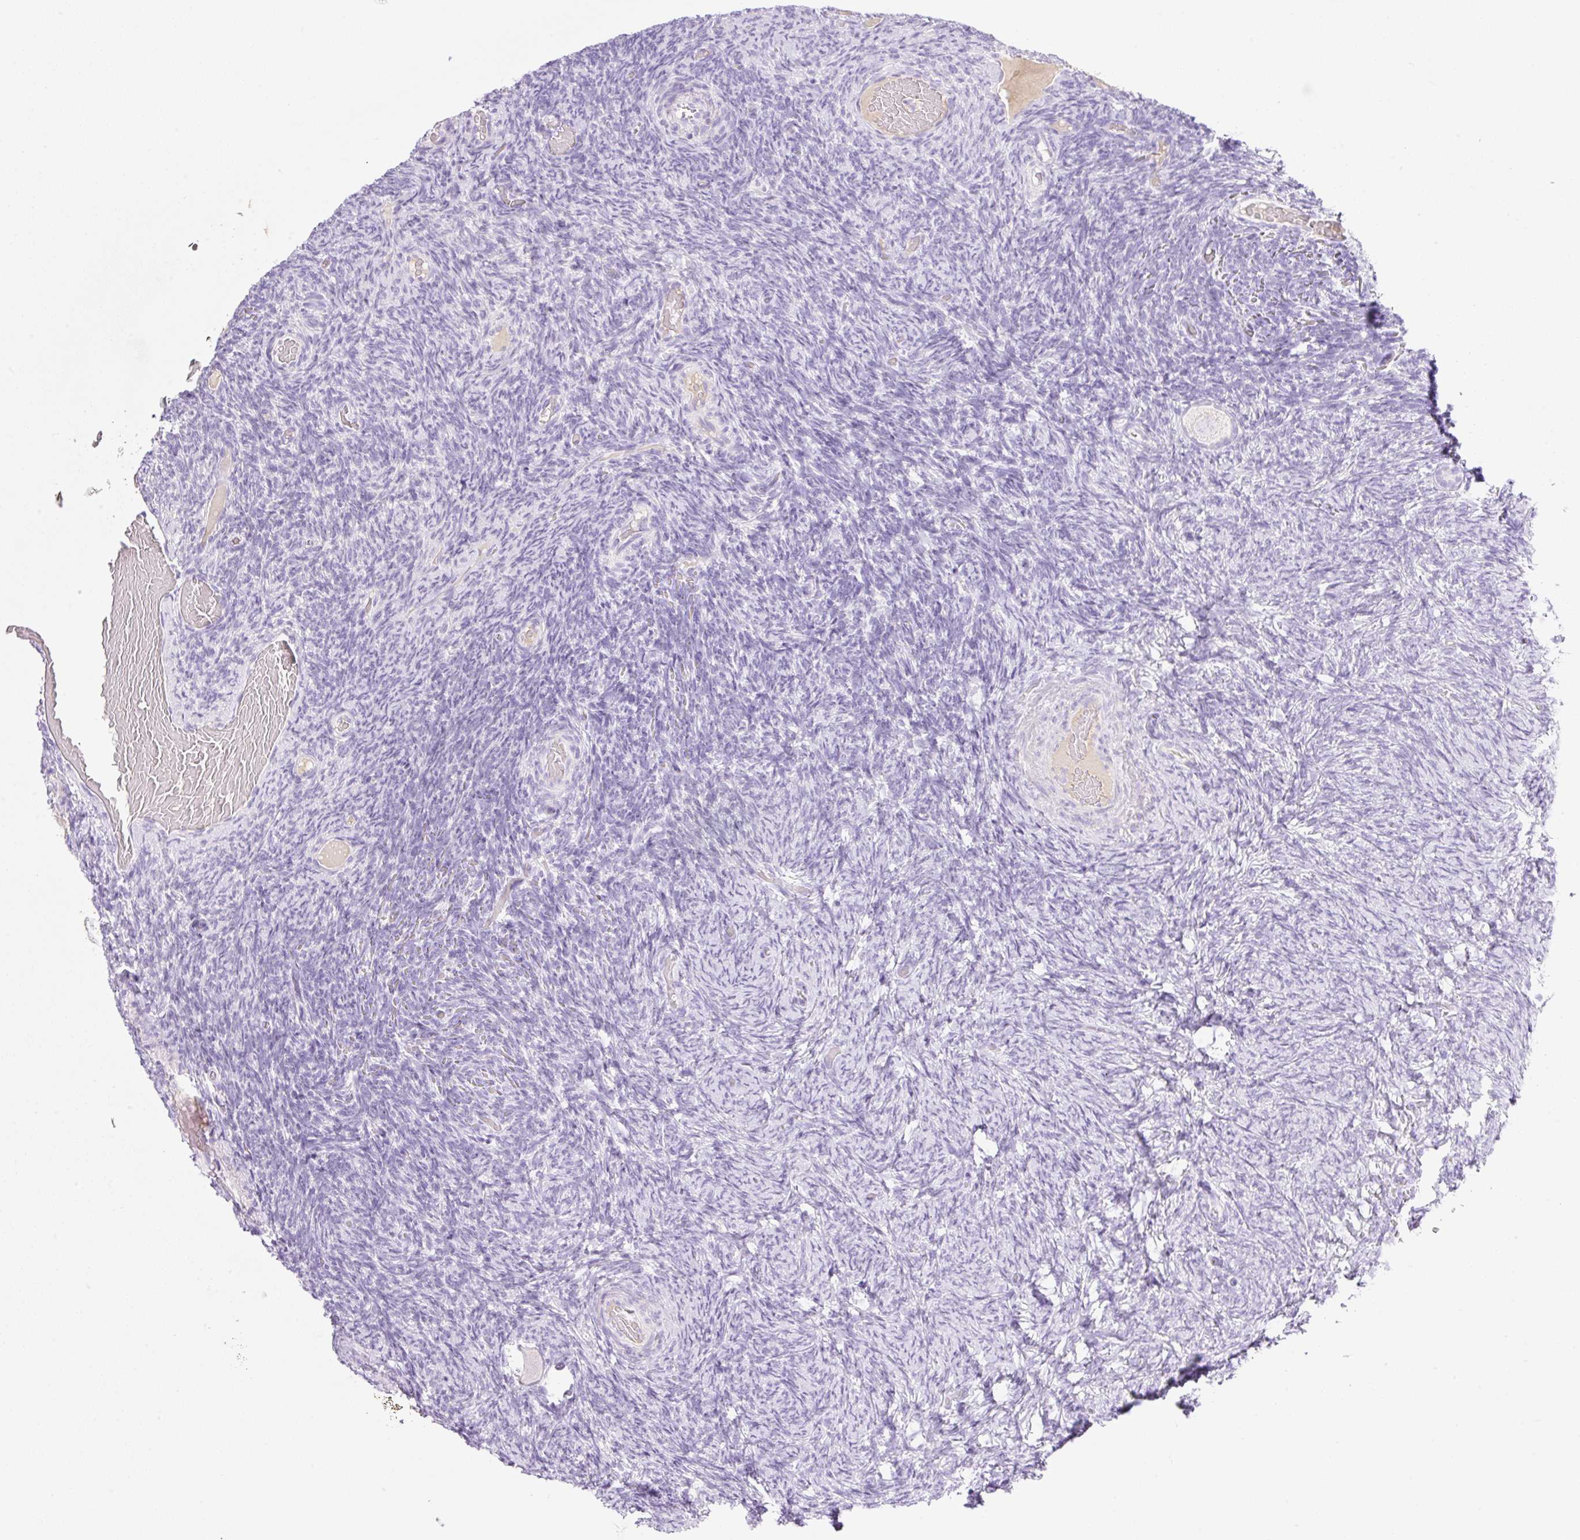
{"staining": {"intensity": "negative", "quantity": "none", "location": "none"}, "tissue": "ovary", "cell_type": "Follicle cells", "image_type": "normal", "snomed": [{"axis": "morphology", "description": "Normal tissue, NOS"}, {"axis": "topography", "description": "Ovary"}], "caption": "The image shows no staining of follicle cells in benign ovary.", "gene": "PALM3", "patient": {"sex": "female", "age": 34}}